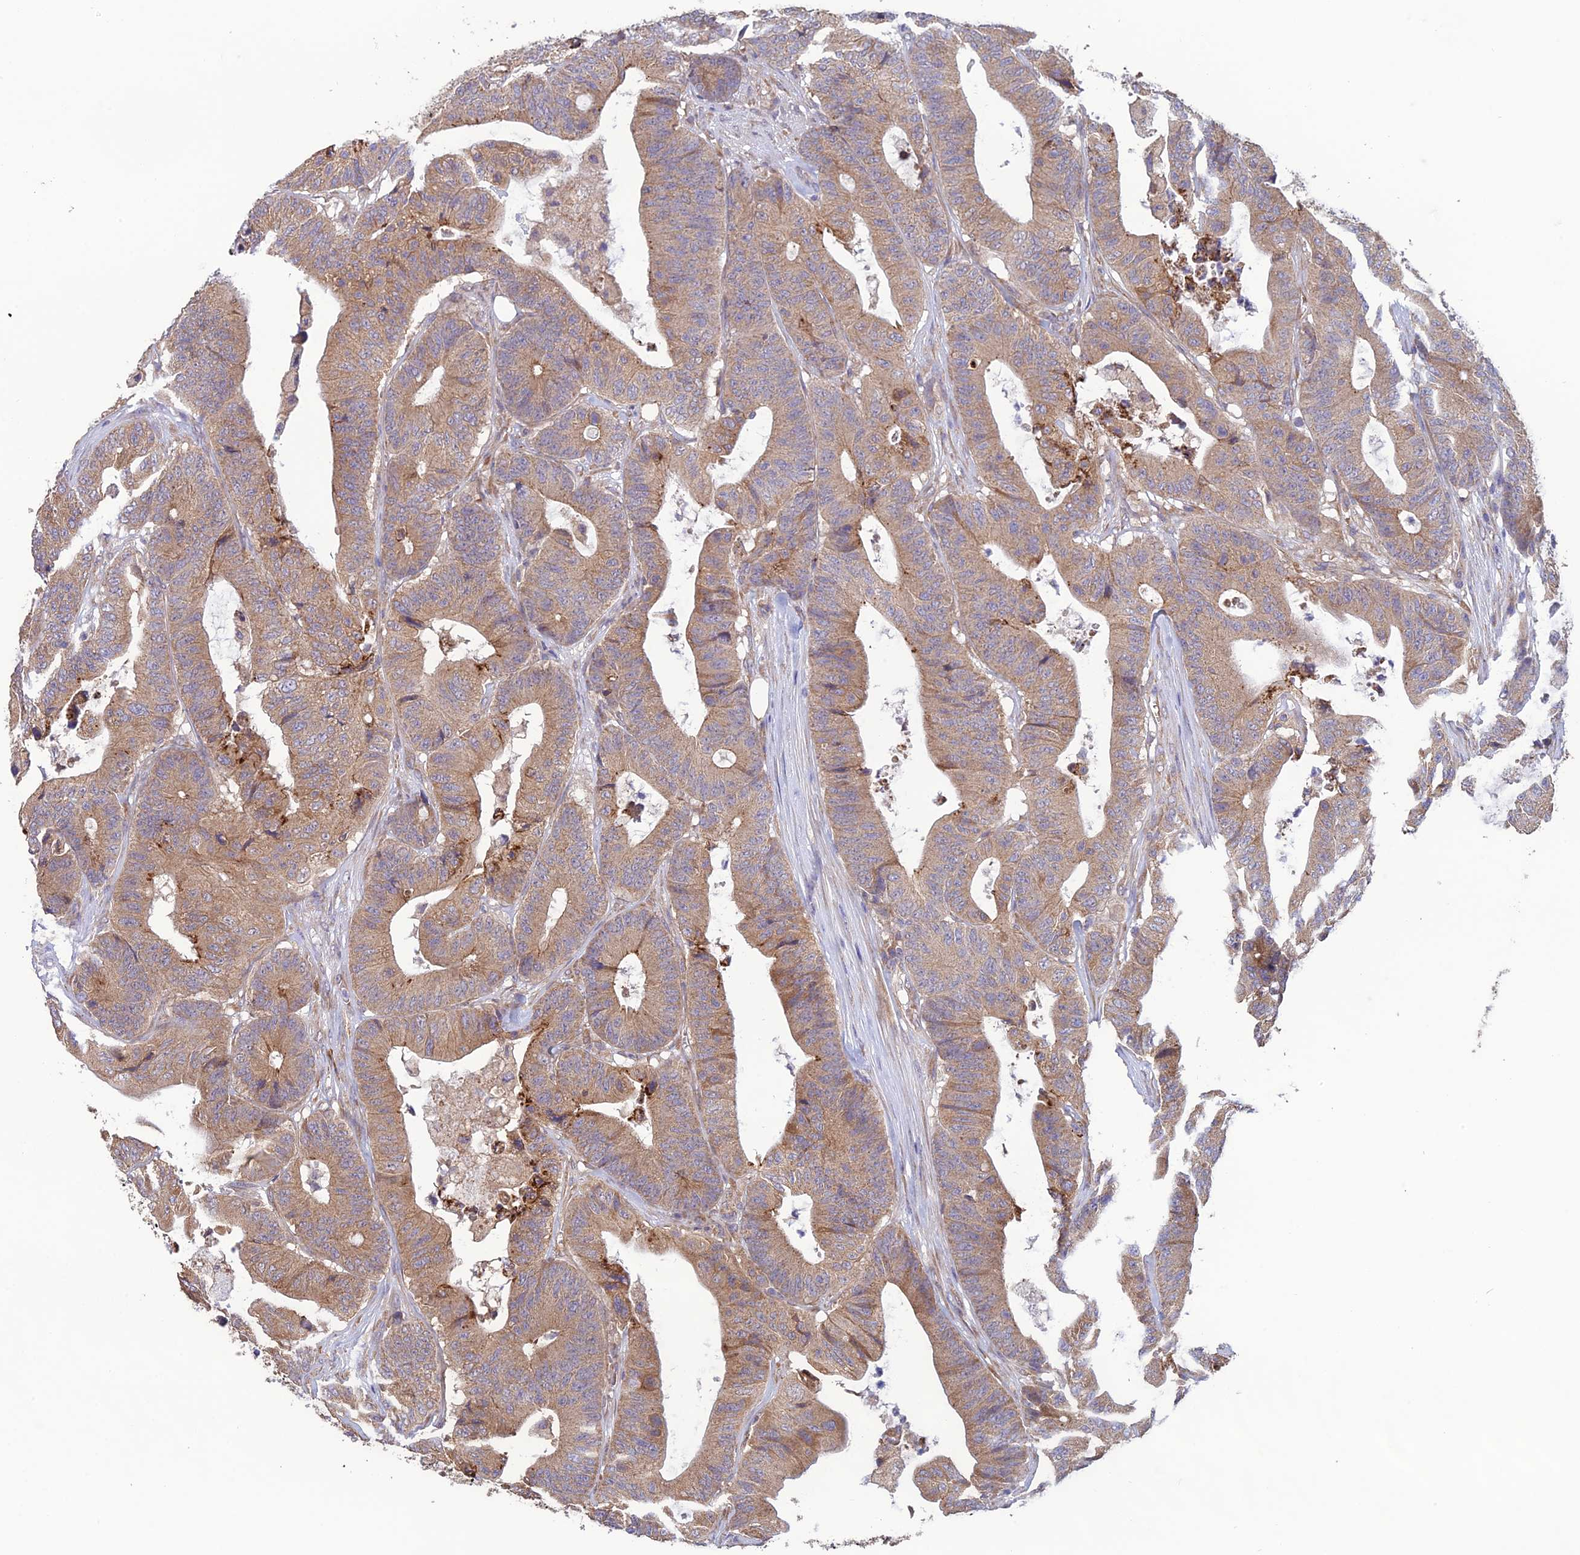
{"staining": {"intensity": "moderate", "quantity": ">75%", "location": "cytoplasmic/membranous"}, "tissue": "colorectal cancer", "cell_type": "Tumor cells", "image_type": "cancer", "snomed": [{"axis": "morphology", "description": "Adenocarcinoma, NOS"}, {"axis": "topography", "description": "Colon"}], "caption": "Immunohistochemical staining of human adenocarcinoma (colorectal) shows moderate cytoplasmic/membranous protein staining in about >75% of tumor cells.", "gene": "MRNIP", "patient": {"sex": "female", "age": 84}}